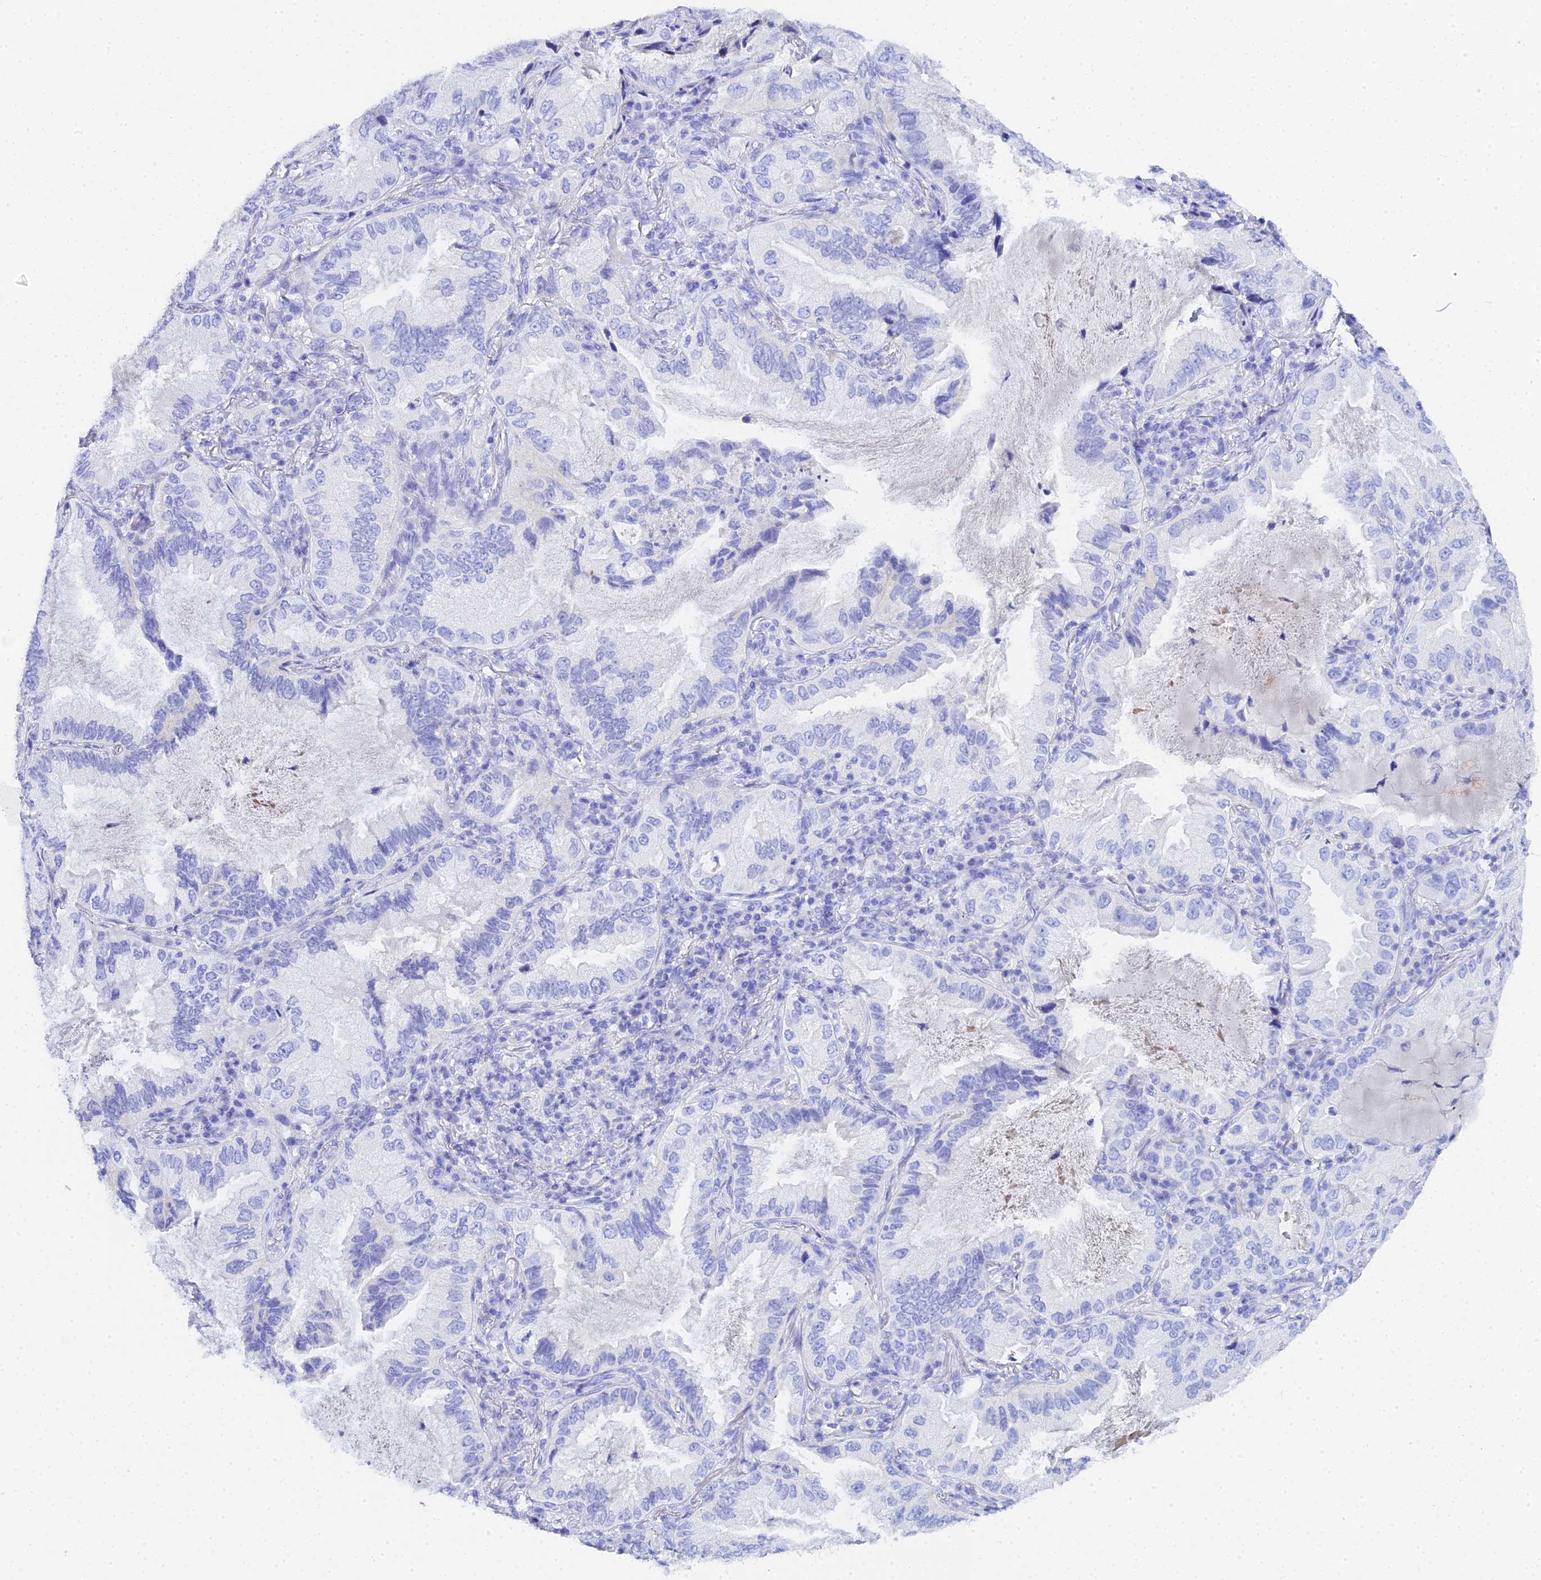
{"staining": {"intensity": "negative", "quantity": "none", "location": "none"}, "tissue": "lung cancer", "cell_type": "Tumor cells", "image_type": "cancer", "snomed": [{"axis": "morphology", "description": "Adenocarcinoma, NOS"}, {"axis": "topography", "description": "Lung"}], "caption": "A high-resolution micrograph shows immunohistochemistry (IHC) staining of lung cancer (adenocarcinoma), which reveals no significant expression in tumor cells. (Brightfield microscopy of DAB immunohistochemistry (IHC) at high magnification).", "gene": "CELA3A", "patient": {"sex": "female", "age": 69}}